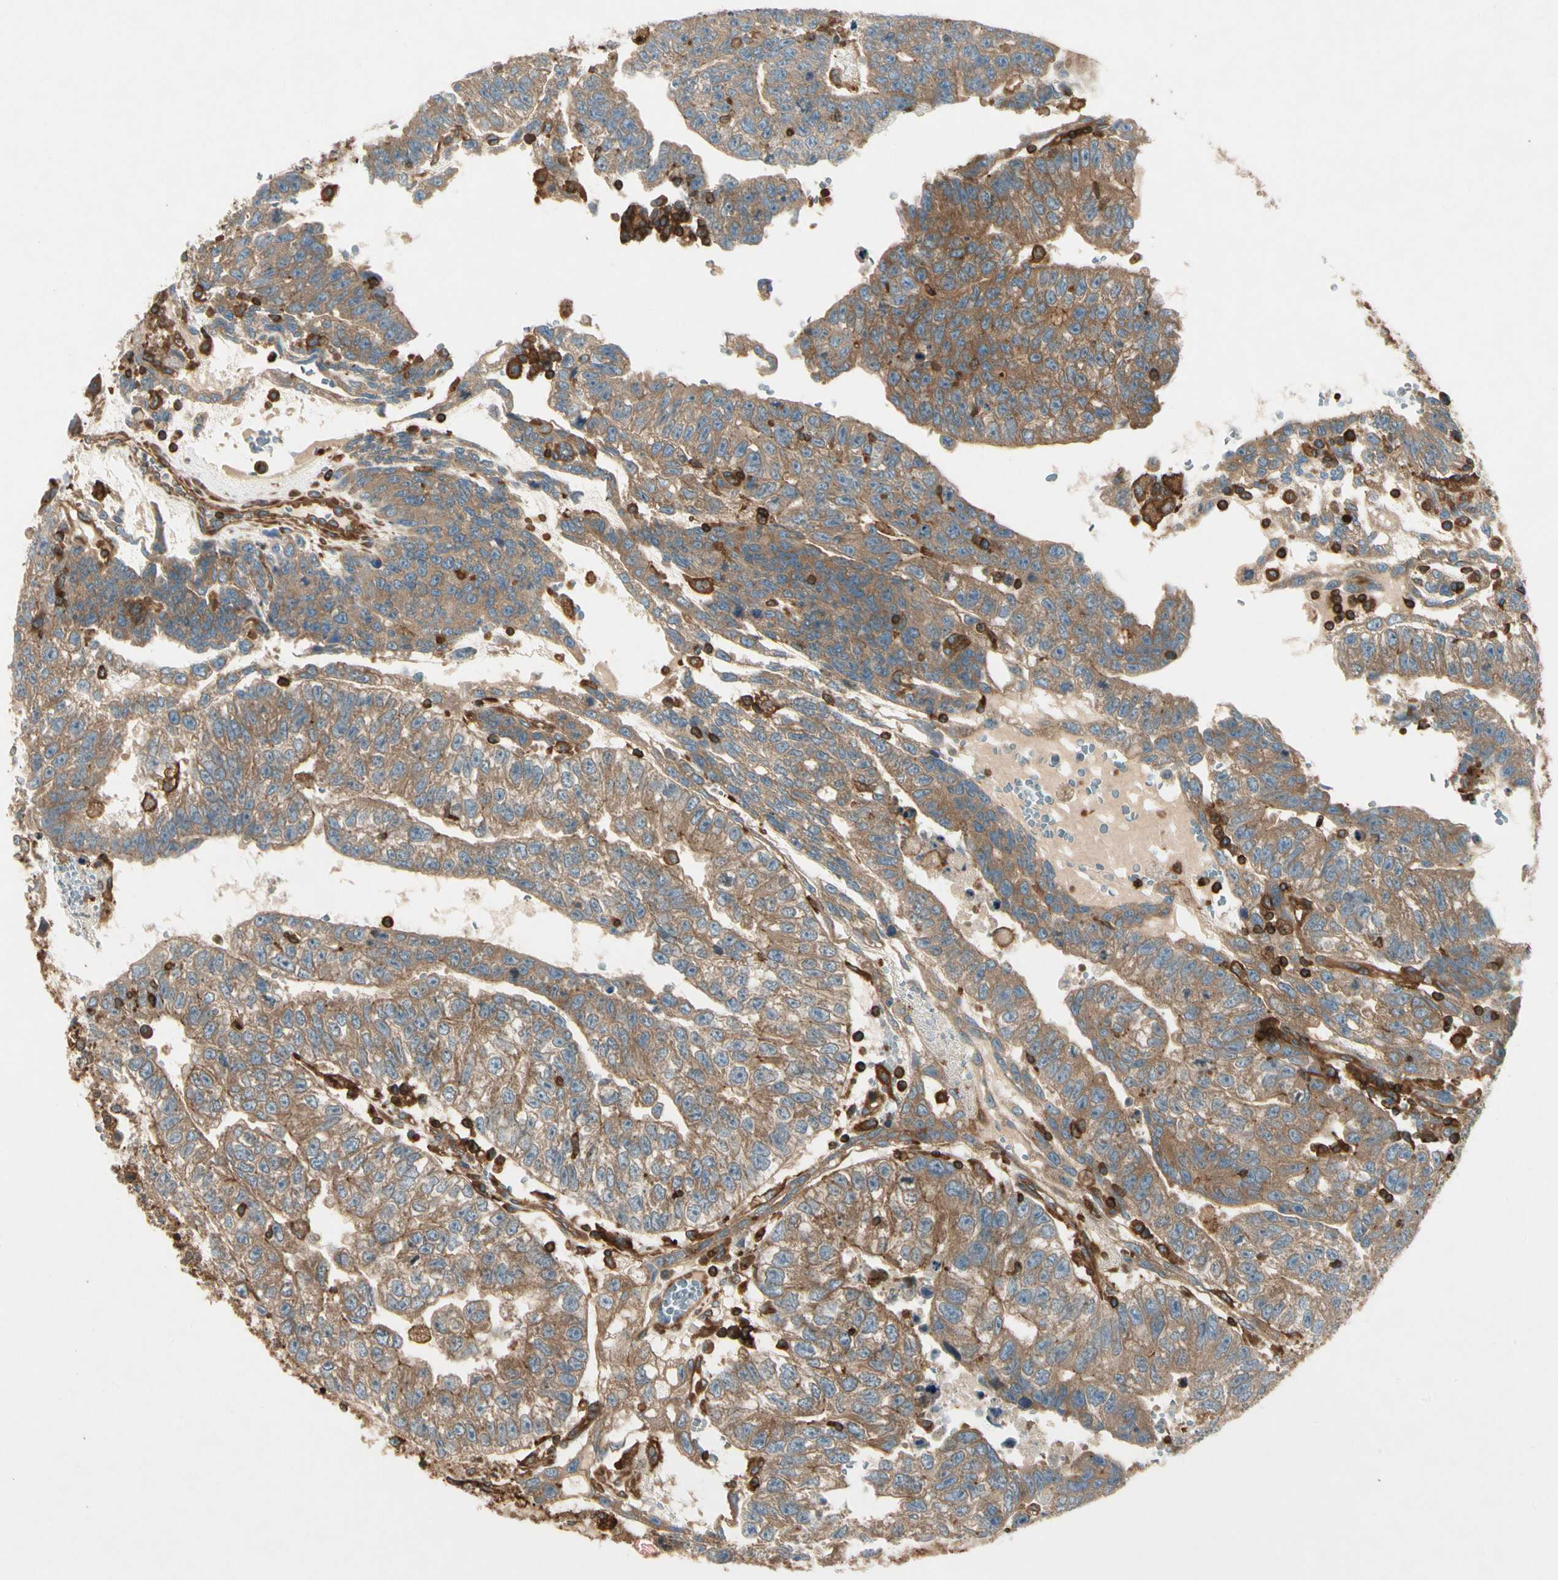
{"staining": {"intensity": "moderate", "quantity": ">75%", "location": "cytoplasmic/membranous"}, "tissue": "testis cancer", "cell_type": "Tumor cells", "image_type": "cancer", "snomed": [{"axis": "morphology", "description": "Seminoma, NOS"}, {"axis": "morphology", "description": "Carcinoma, Embryonal, NOS"}, {"axis": "topography", "description": "Testis"}], "caption": "Testis cancer stained for a protein exhibits moderate cytoplasmic/membranous positivity in tumor cells.", "gene": "ARPC2", "patient": {"sex": "male", "age": 52}}